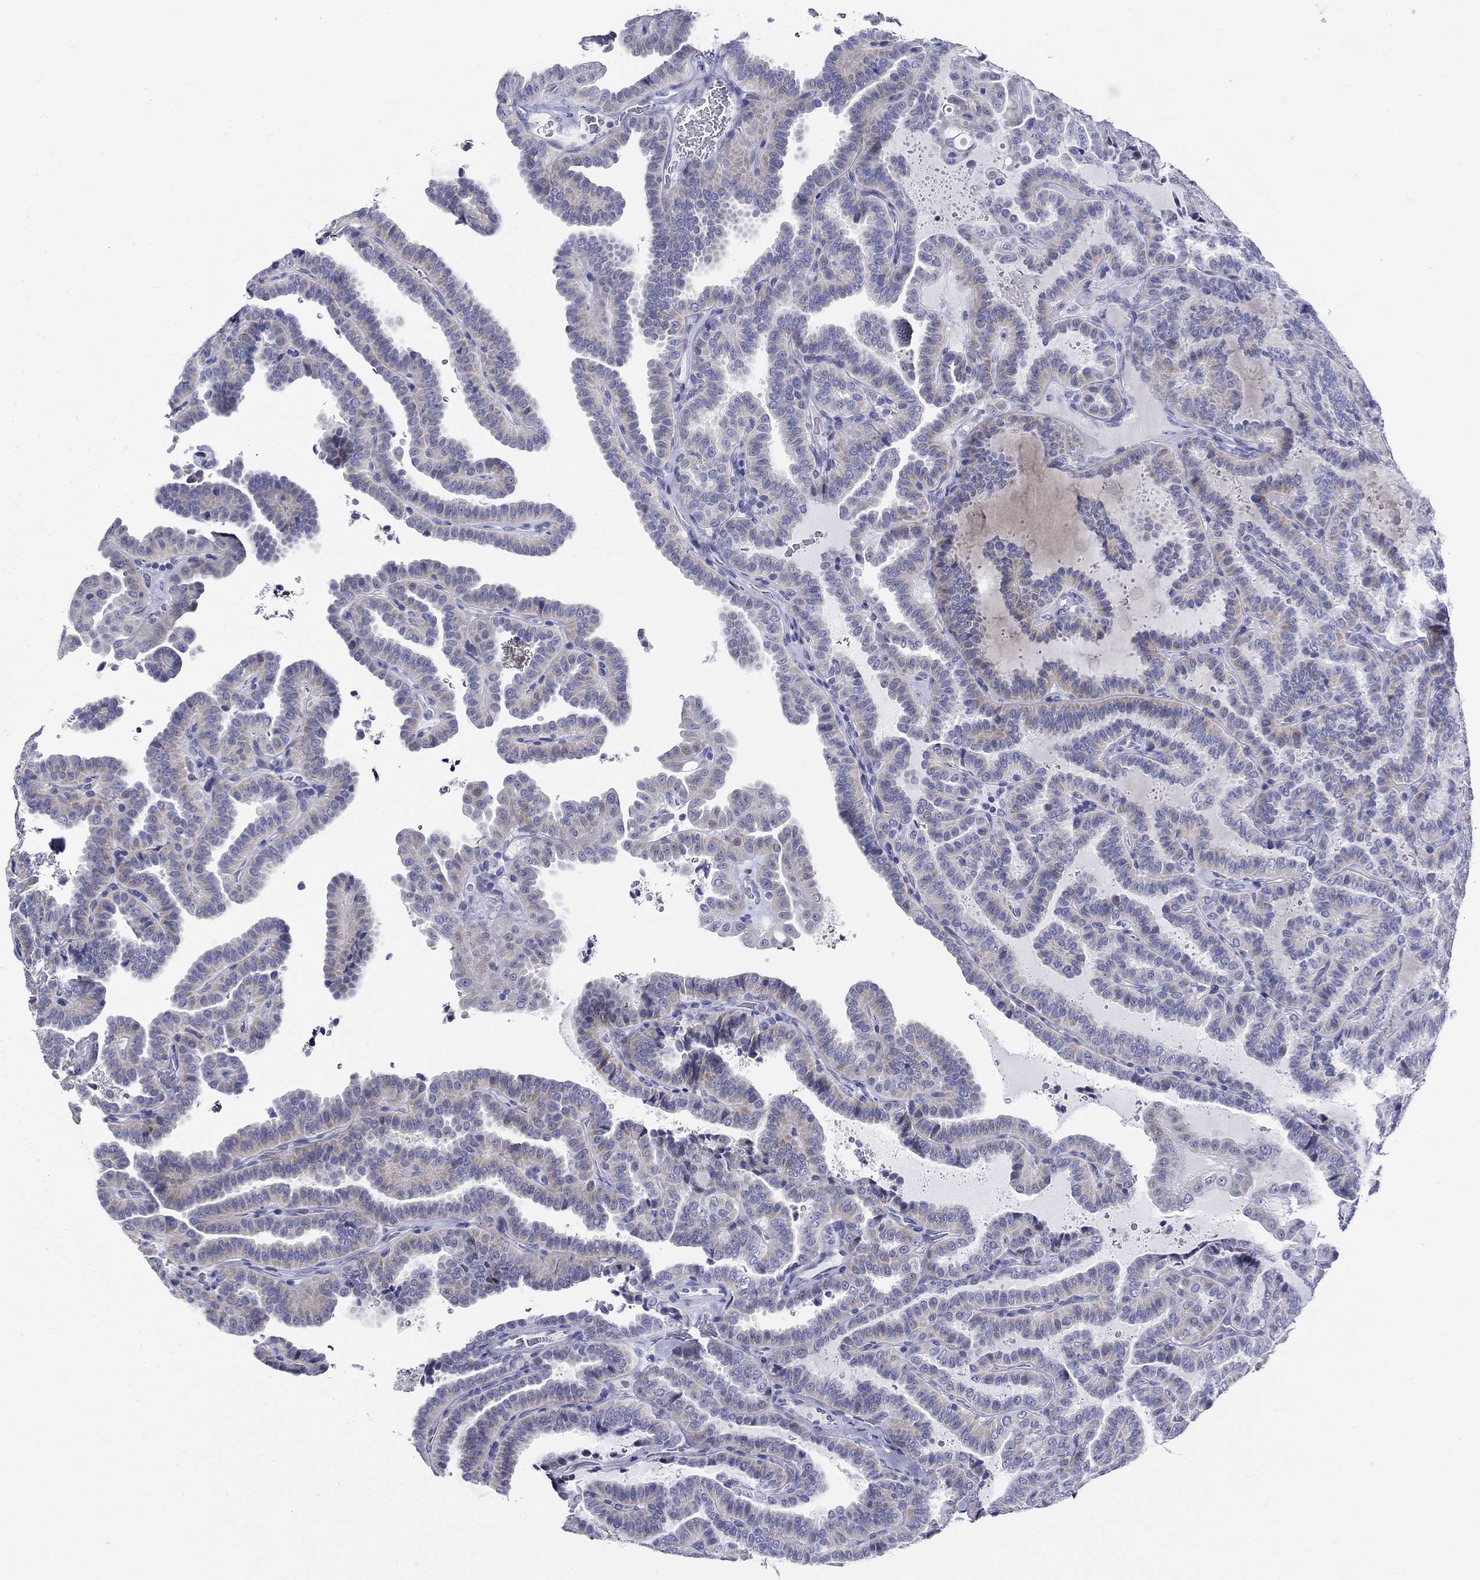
{"staining": {"intensity": "weak", "quantity": "<25%", "location": "cytoplasmic/membranous"}, "tissue": "thyroid cancer", "cell_type": "Tumor cells", "image_type": "cancer", "snomed": [{"axis": "morphology", "description": "Papillary adenocarcinoma, NOS"}, {"axis": "topography", "description": "Thyroid gland"}], "caption": "Tumor cells are negative for brown protein staining in thyroid cancer.", "gene": "CRYGS", "patient": {"sex": "female", "age": 39}}